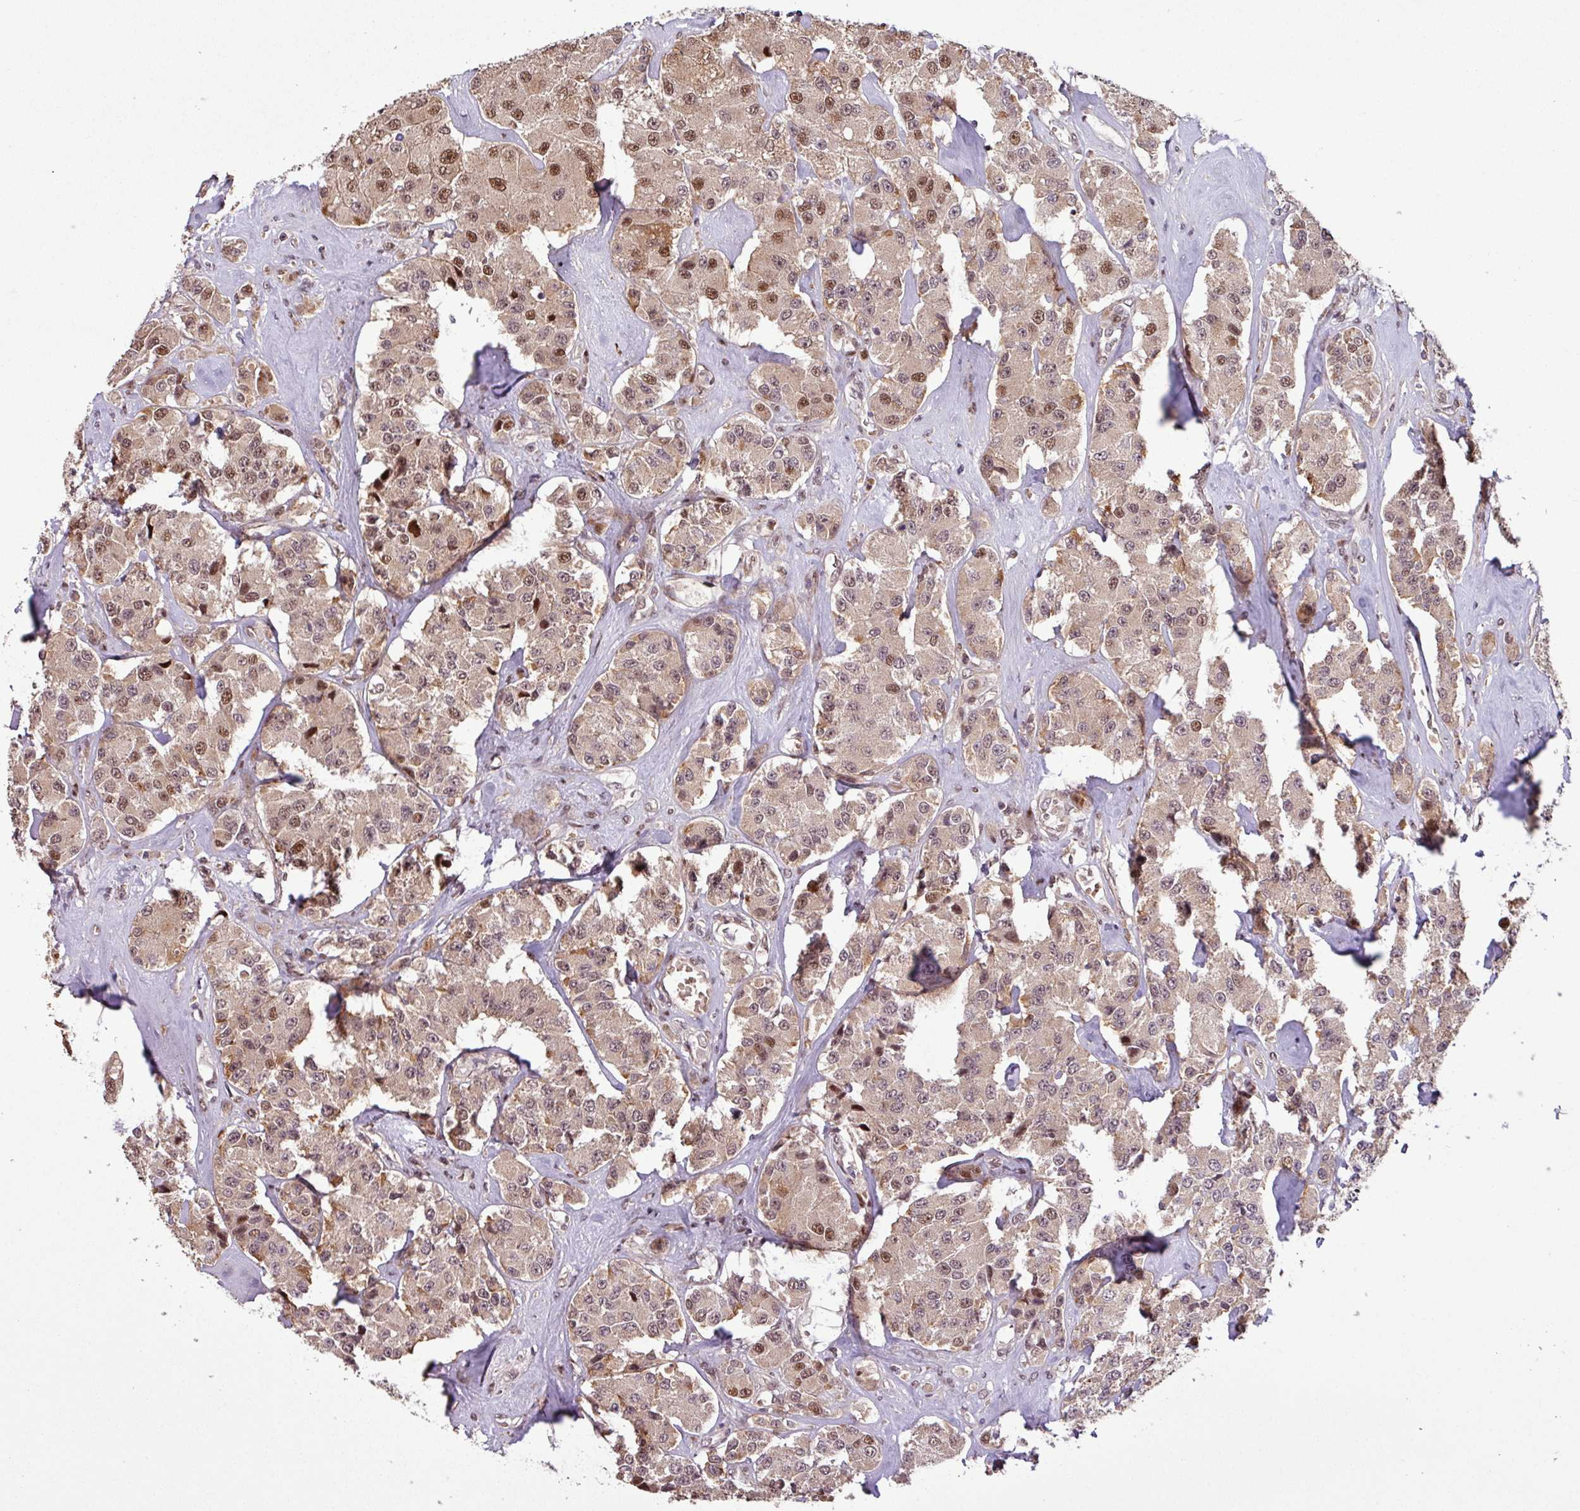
{"staining": {"intensity": "moderate", "quantity": "25%-75%", "location": "nuclear"}, "tissue": "carcinoid", "cell_type": "Tumor cells", "image_type": "cancer", "snomed": [{"axis": "morphology", "description": "Carcinoid, malignant, NOS"}, {"axis": "topography", "description": "Pancreas"}], "caption": "Immunohistochemical staining of human malignant carcinoid displays moderate nuclear protein expression in approximately 25%-75% of tumor cells.", "gene": "SLC22A24", "patient": {"sex": "male", "age": 41}}